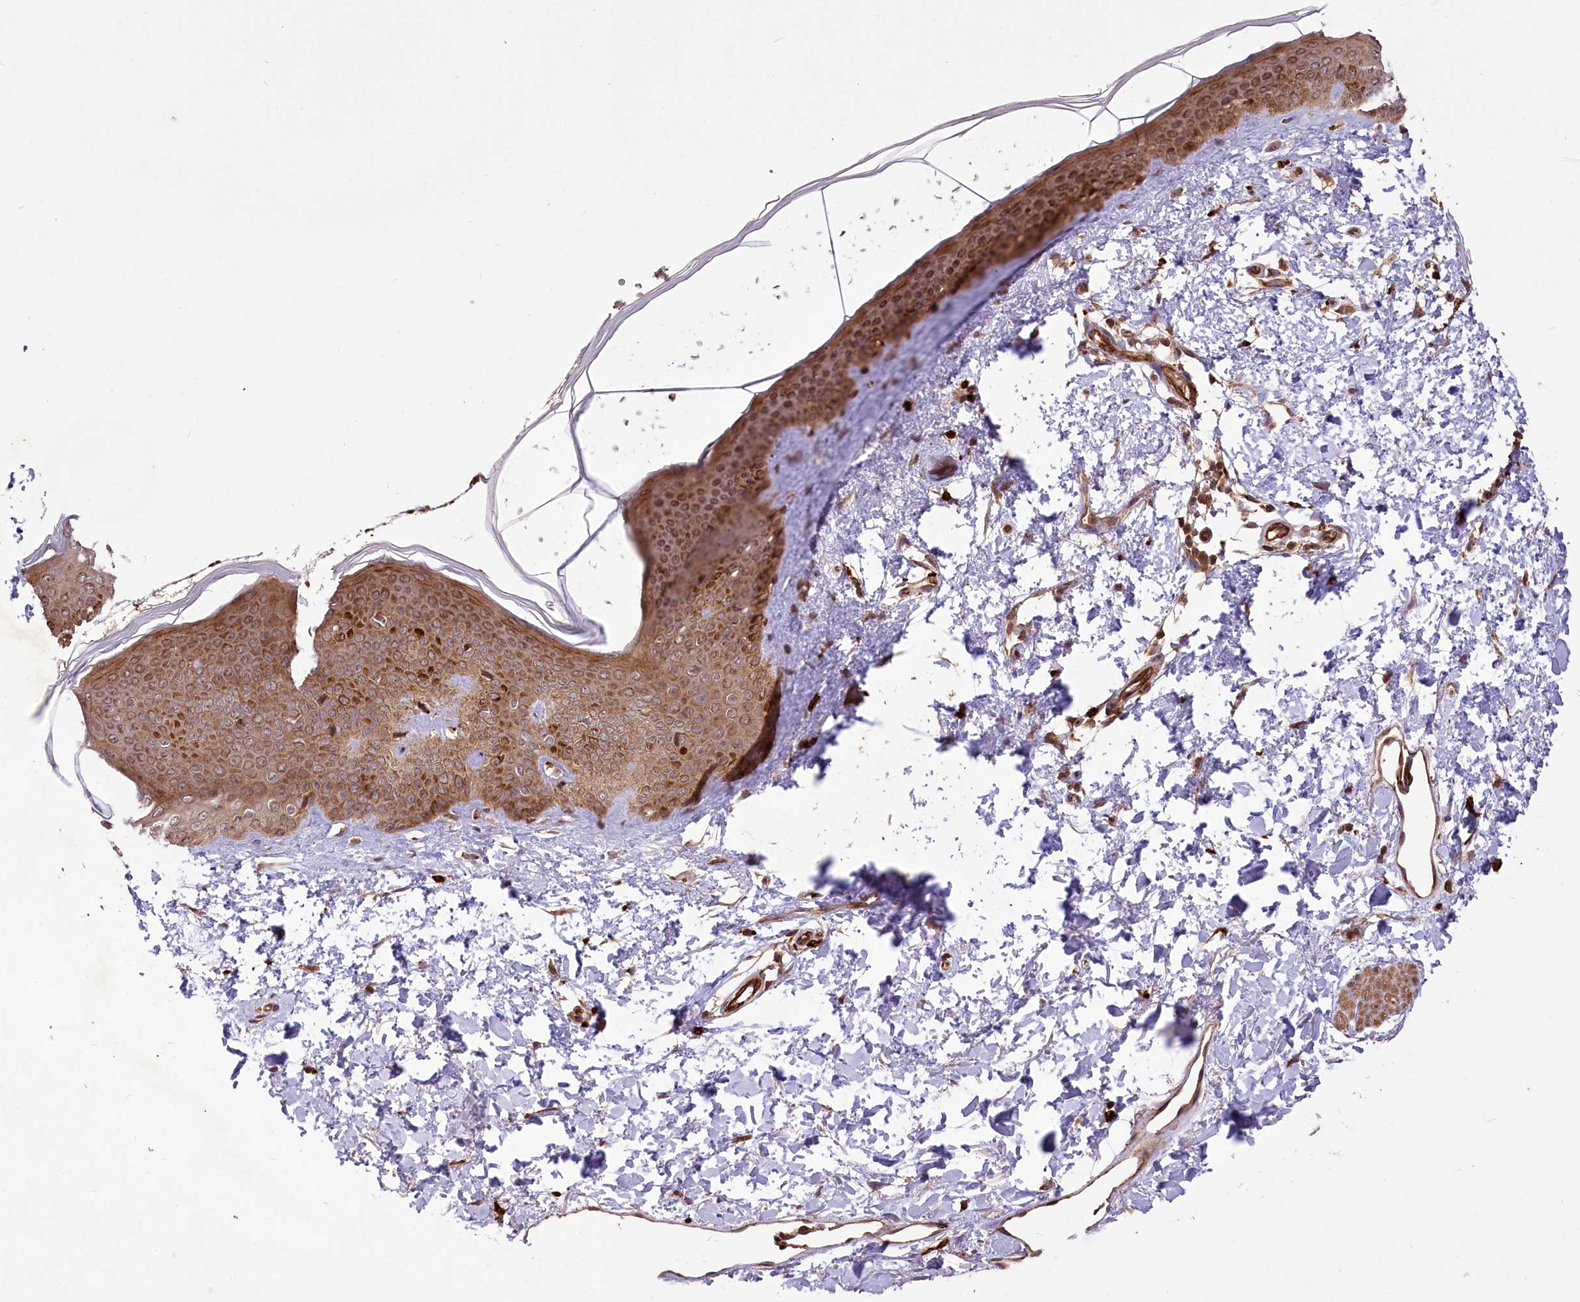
{"staining": {"intensity": "strong", "quantity": ">75%", "location": "cytoplasmic/membranous"}, "tissue": "skin", "cell_type": "Fibroblasts", "image_type": "normal", "snomed": [{"axis": "morphology", "description": "Normal tissue, NOS"}, {"axis": "topography", "description": "Skin"}], "caption": "Strong cytoplasmic/membranous staining is appreciated in about >75% of fibroblasts in benign skin. (DAB (3,3'-diaminobenzidine) IHC, brown staining for protein, blue staining for nuclei).", "gene": "CARD19", "patient": {"sex": "female", "age": 58}}